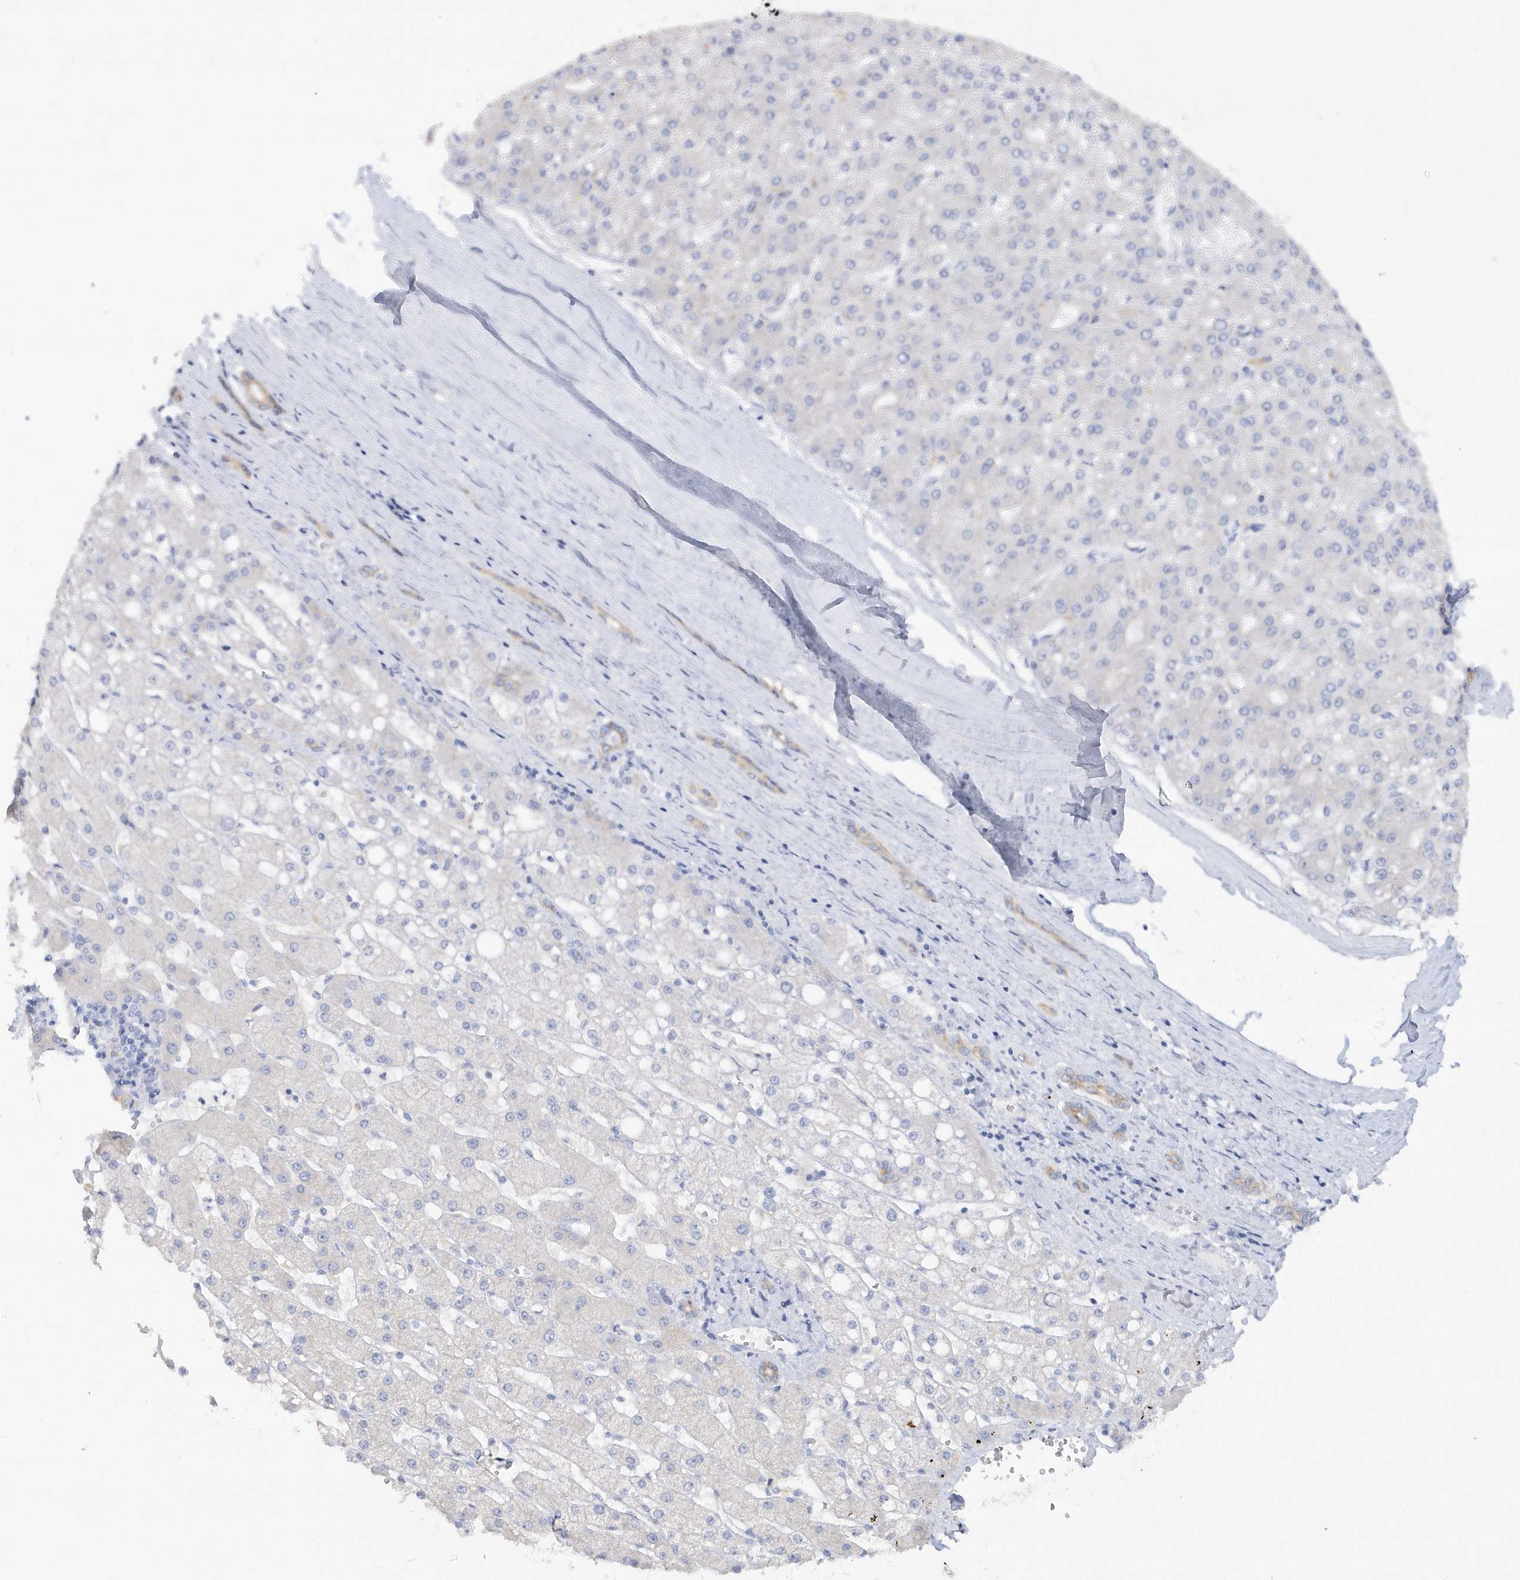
{"staining": {"intensity": "negative", "quantity": "none", "location": "none"}, "tissue": "liver cancer", "cell_type": "Tumor cells", "image_type": "cancer", "snomed": [{"axis": "morphology", "description": "Carcinoma, Hepatocellular, NOS"}, {"axis": "topography", "description": "Liver"}], "caption": "IHC histopathology image of liver hepatocellular carcinoma stained for a protein (brown), which demonstrates no staining in tumor cells. (IHC, brightfield microscopy, high magnification).", "gene": "RPE", "patient": {"sex": "male", "age": 67}}